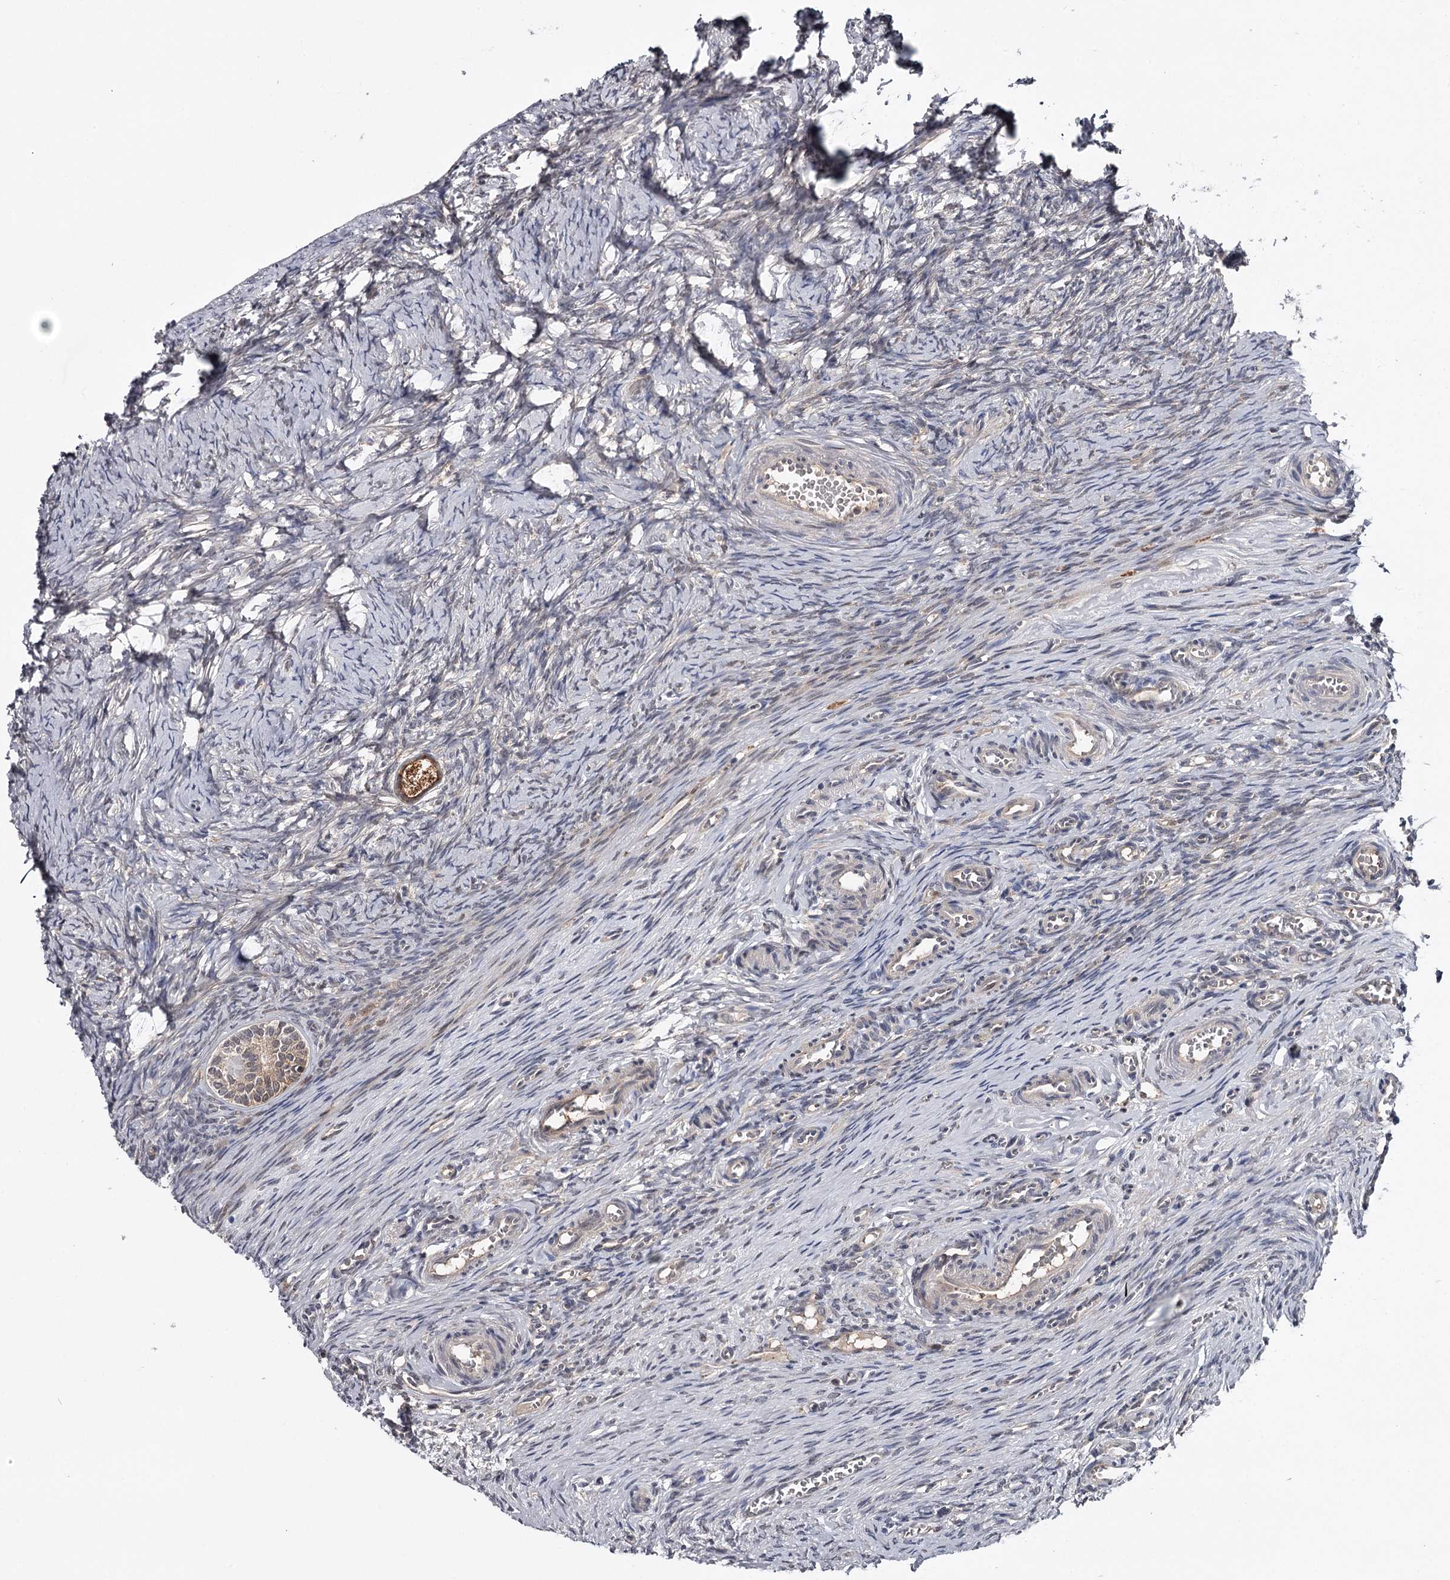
{"staining": {"intensity": "moderate", "quantity": "25%-75%", "location": "nuclear"}, "tissue": "ovary", "cell_type": "Follicle cells", "image_type": "normal", "snomed": [{"axis": "morphology", "description": "Adenocarcinoma, NOS"}, {"axis": "topography", "description": "Endometrium"}], "caption": "Ovary was stained to show a protein in brown. There is medium levels of moderate nuclear staining in approximately 25%-75% of follicle cells.", "gene": "GTSF1", "patient": {"sex": "female", "age": 32}}